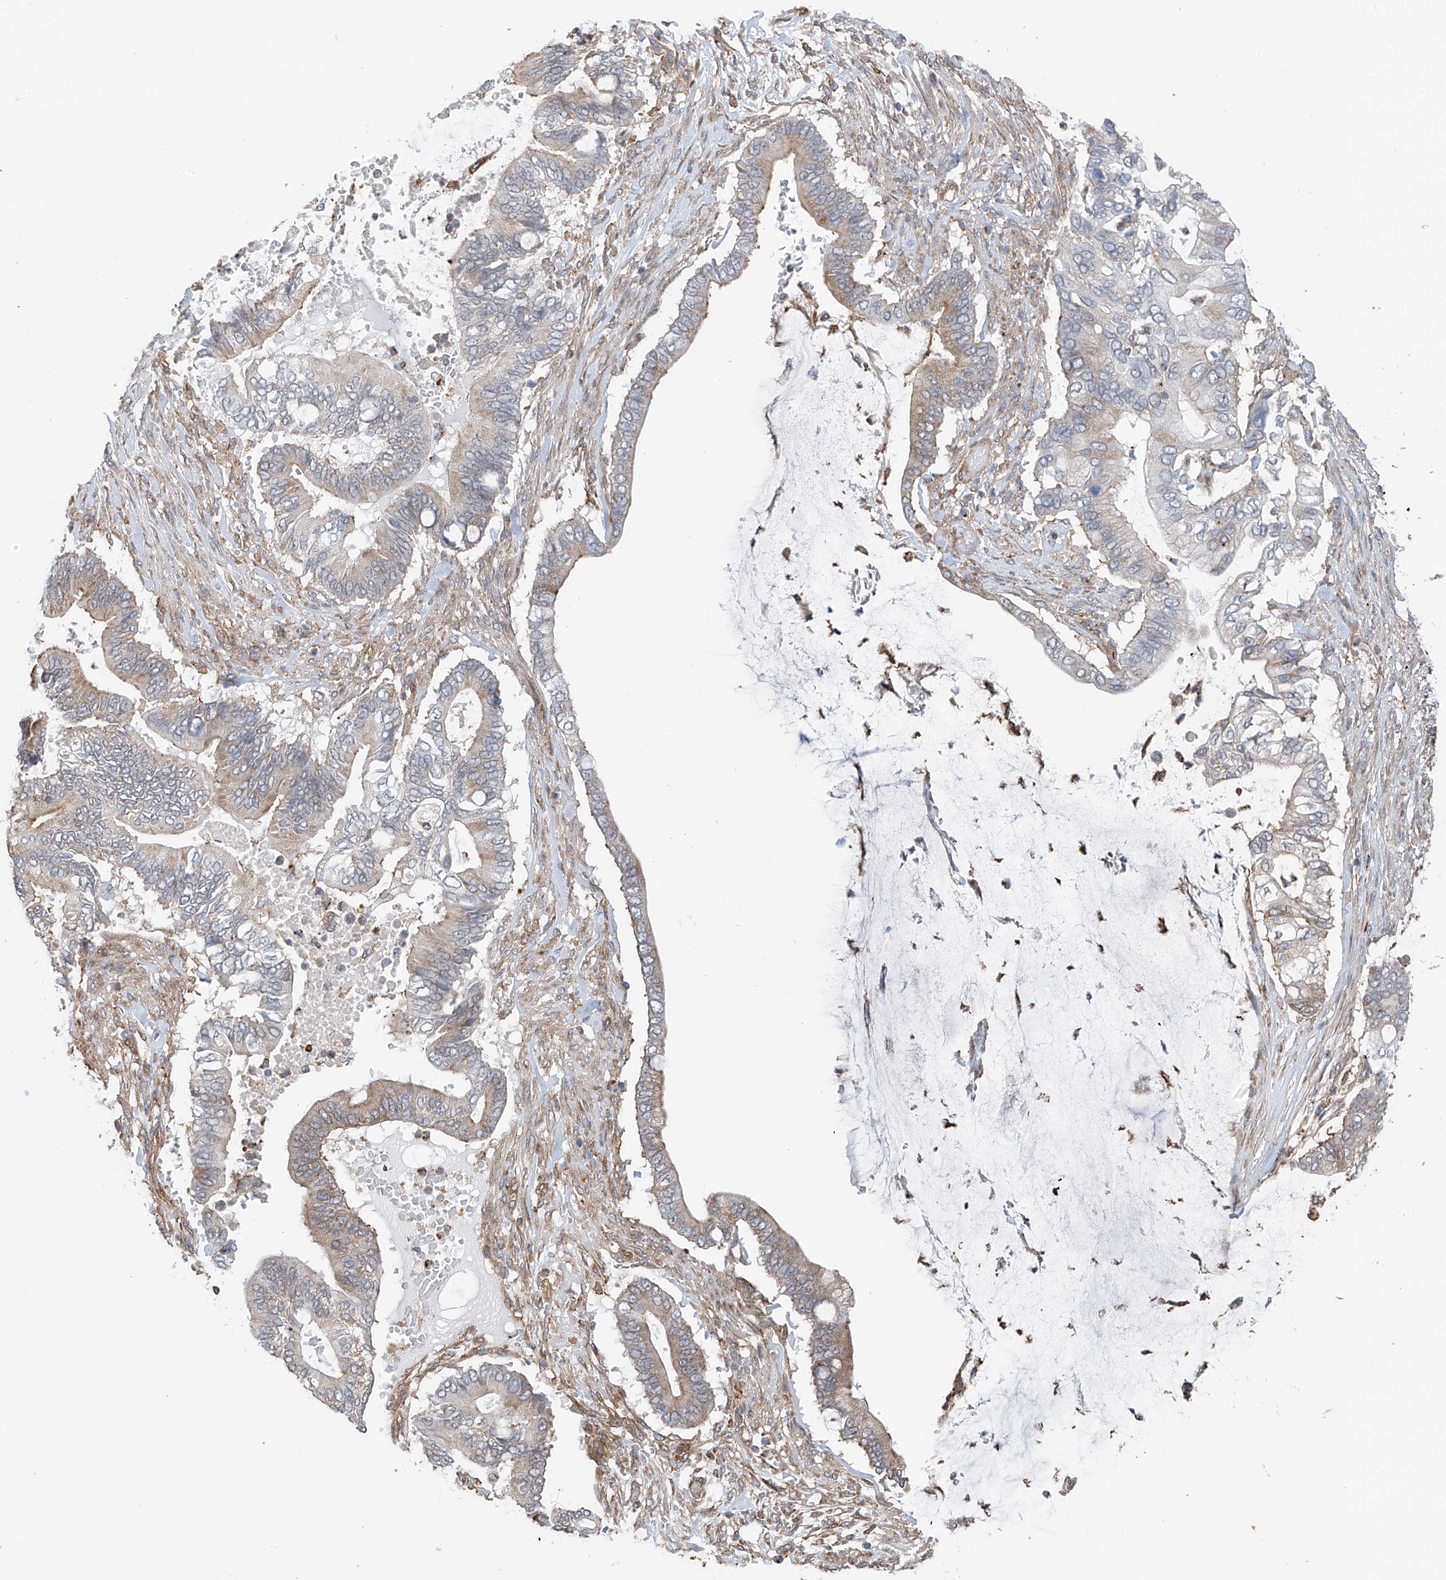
{"staining": {"intensity": "weak", "quantity": "25%-75%", "location": "cytoplasmic/membranous"}, "tissue": "pancreatic cancer", "cell_type": "Tumor cells", "image_type": "cancer", "snomed": [{"axis": "morphology", "description": "Adenocarcinoma, NOS"}, {"axis": "topography", "description": "Pancreas"}], "caption": "Weak cytoplasmic/membranous protein expression is appreciated in about 25%-75% of tumor cells in pancreatic cancer. (Brightfield microscopy of DAB IHC at high magnification).", "gene": "ZNF189", "patient": {"sex": "male", "age": 68}}